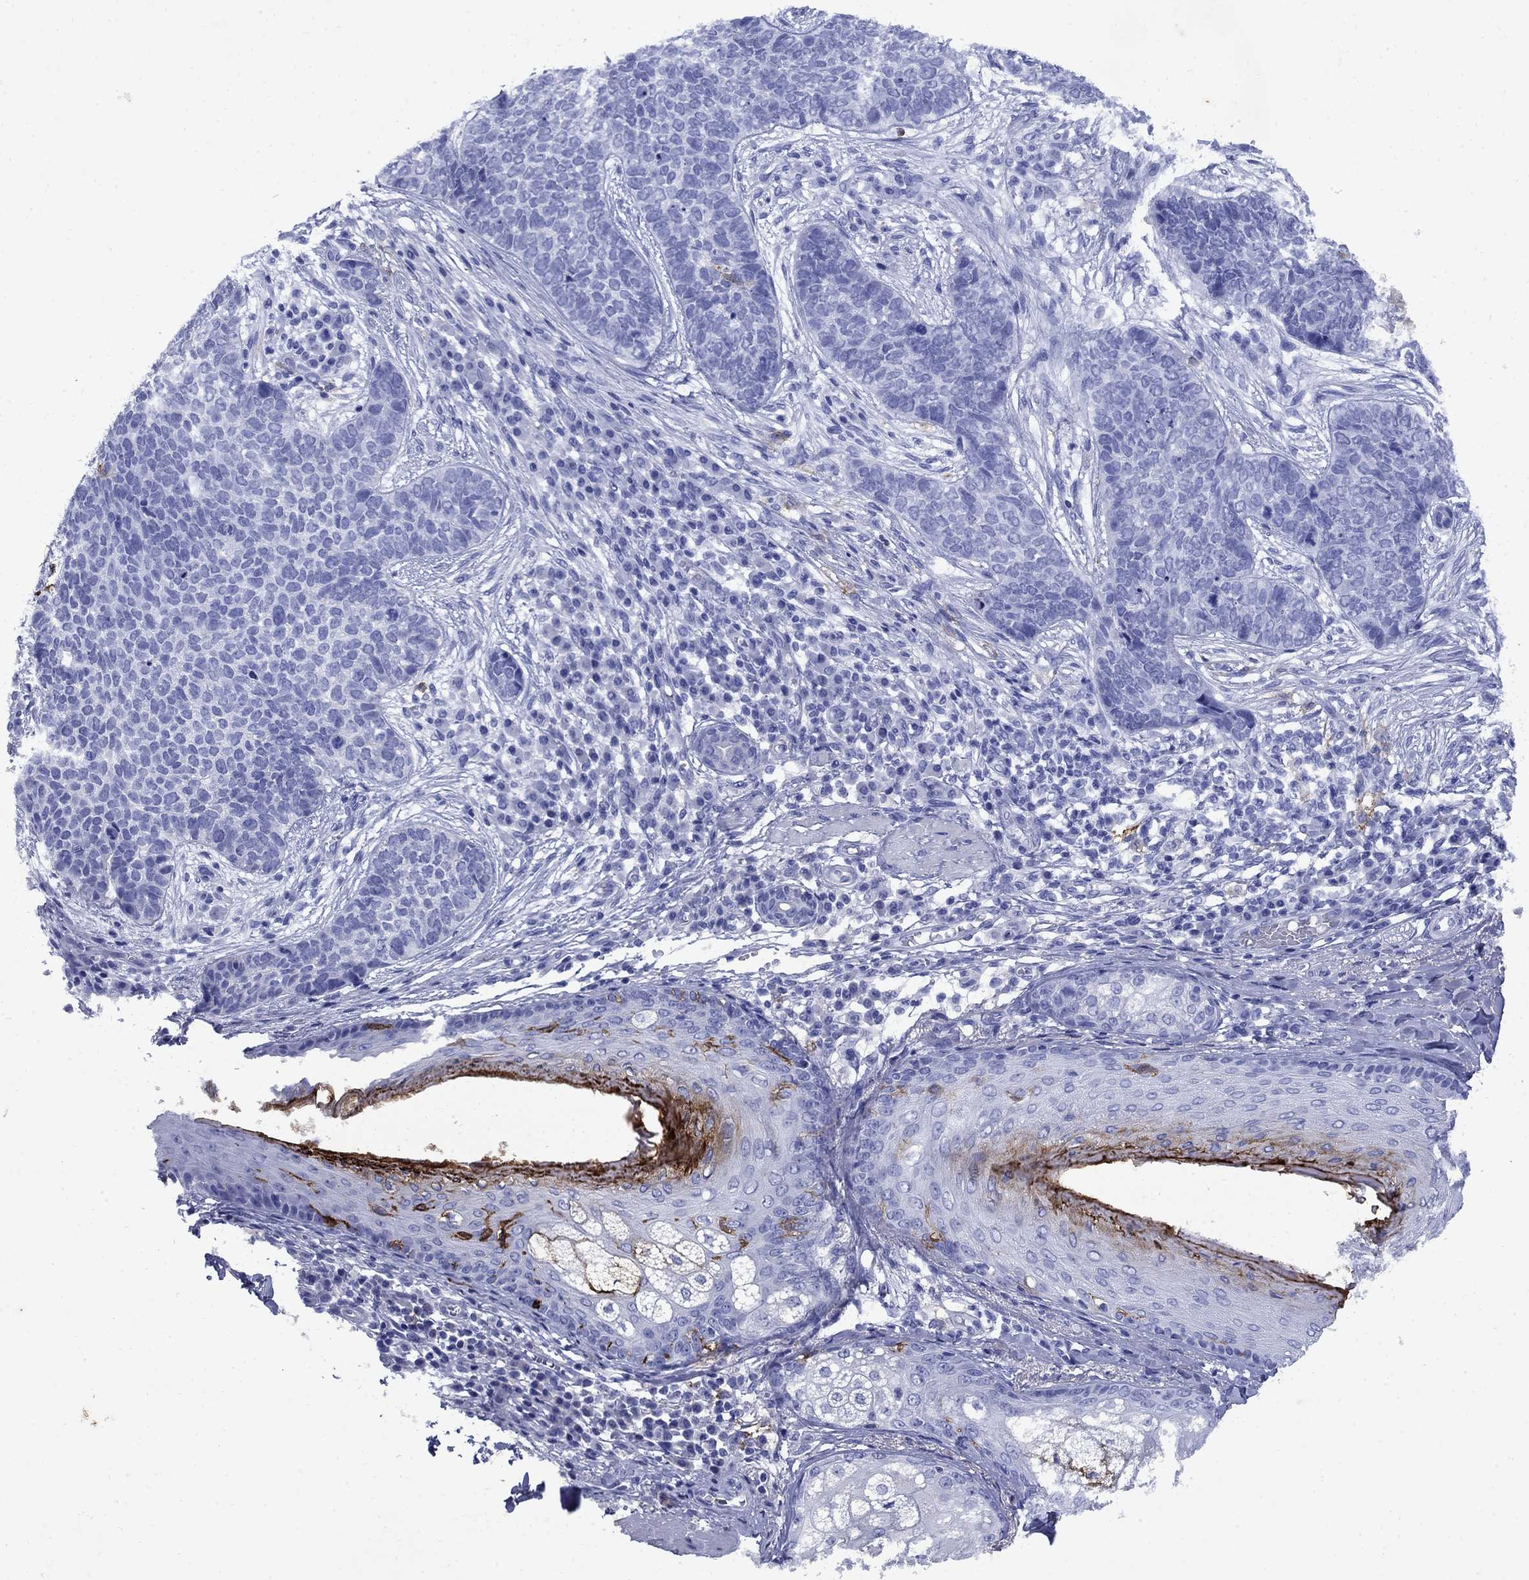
{"staining": {"intensity": "negative", "quantity": "none", "location": "none"}, "tissue": "skin cancer", "cell_type": "Tumor cells", "image_type": "cancer", "snomed": [{"axis": "morphology", "description": "Basal cell carcinoma"}, {"axis": "topography", "description": "Skin"}], "caption": "This is an immunohistochemistry micrograph of human skin basal cell carcinoma. There is no expression in tumor cells.", "gene": "CD1A", "patient": {"sex": "female", "age": 69}}